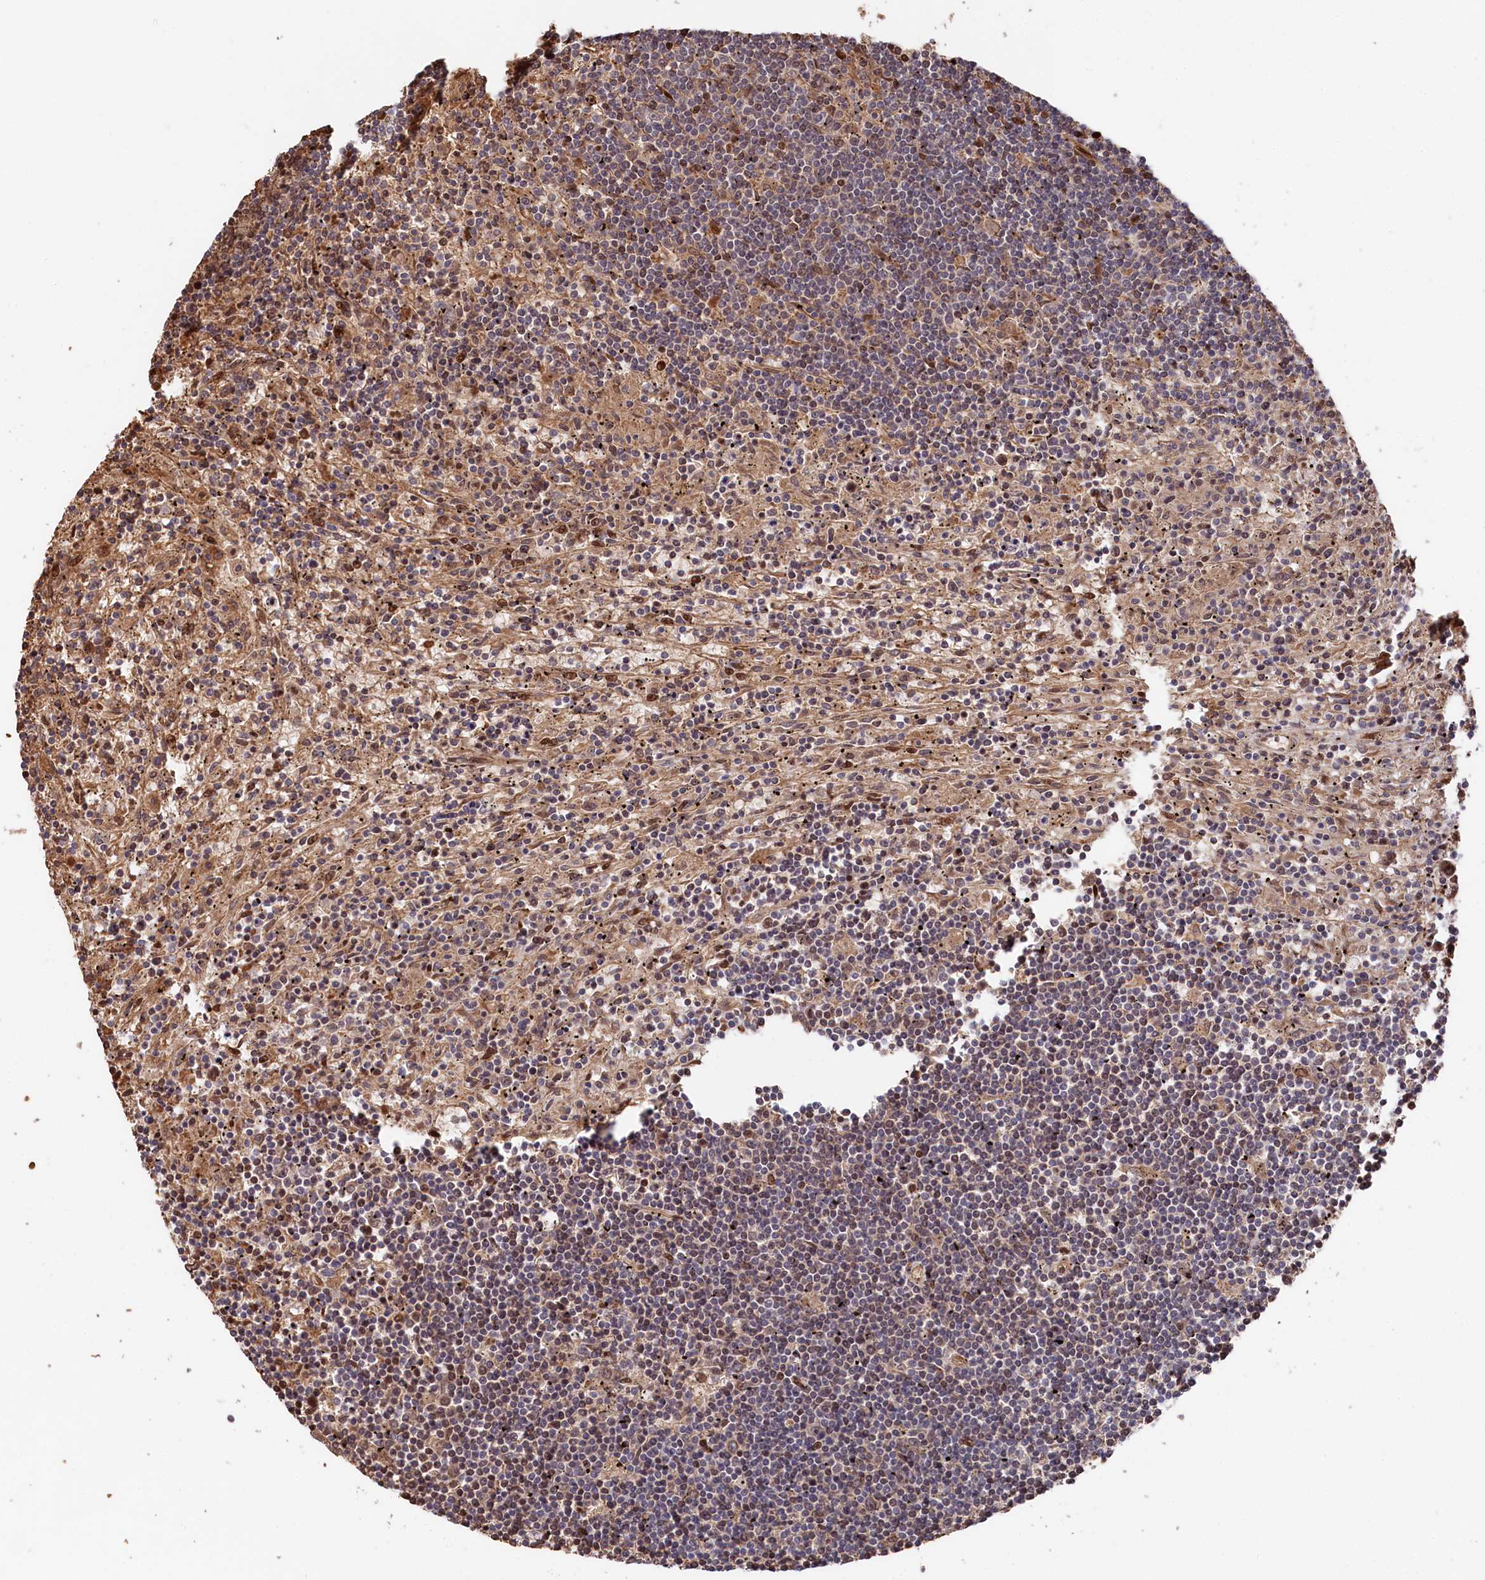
{"staining": {"intensity": "moderate", "quantity": "<25%", "location": "cytoplasmic/membranous,nuclear"}, "tissue": "lymphoma", "cell_type": "Tumor cells", "image_type": "cancer", "snomed": [{"axis": "morphology", "description": "Malignant lymphoma, non-Hodgkin's type, Low grade"}, {"axis": "topography", "description": "Spleen"}], "caption": "Brown immunohistochemical staining in lymphoma exhibits moderate cytoplasmic/membranous and nuclear positivity in approximately <25% of tumor cells.", "gene": "TNKS1BP1", "patient": {"sex": "male", "age": 76}}